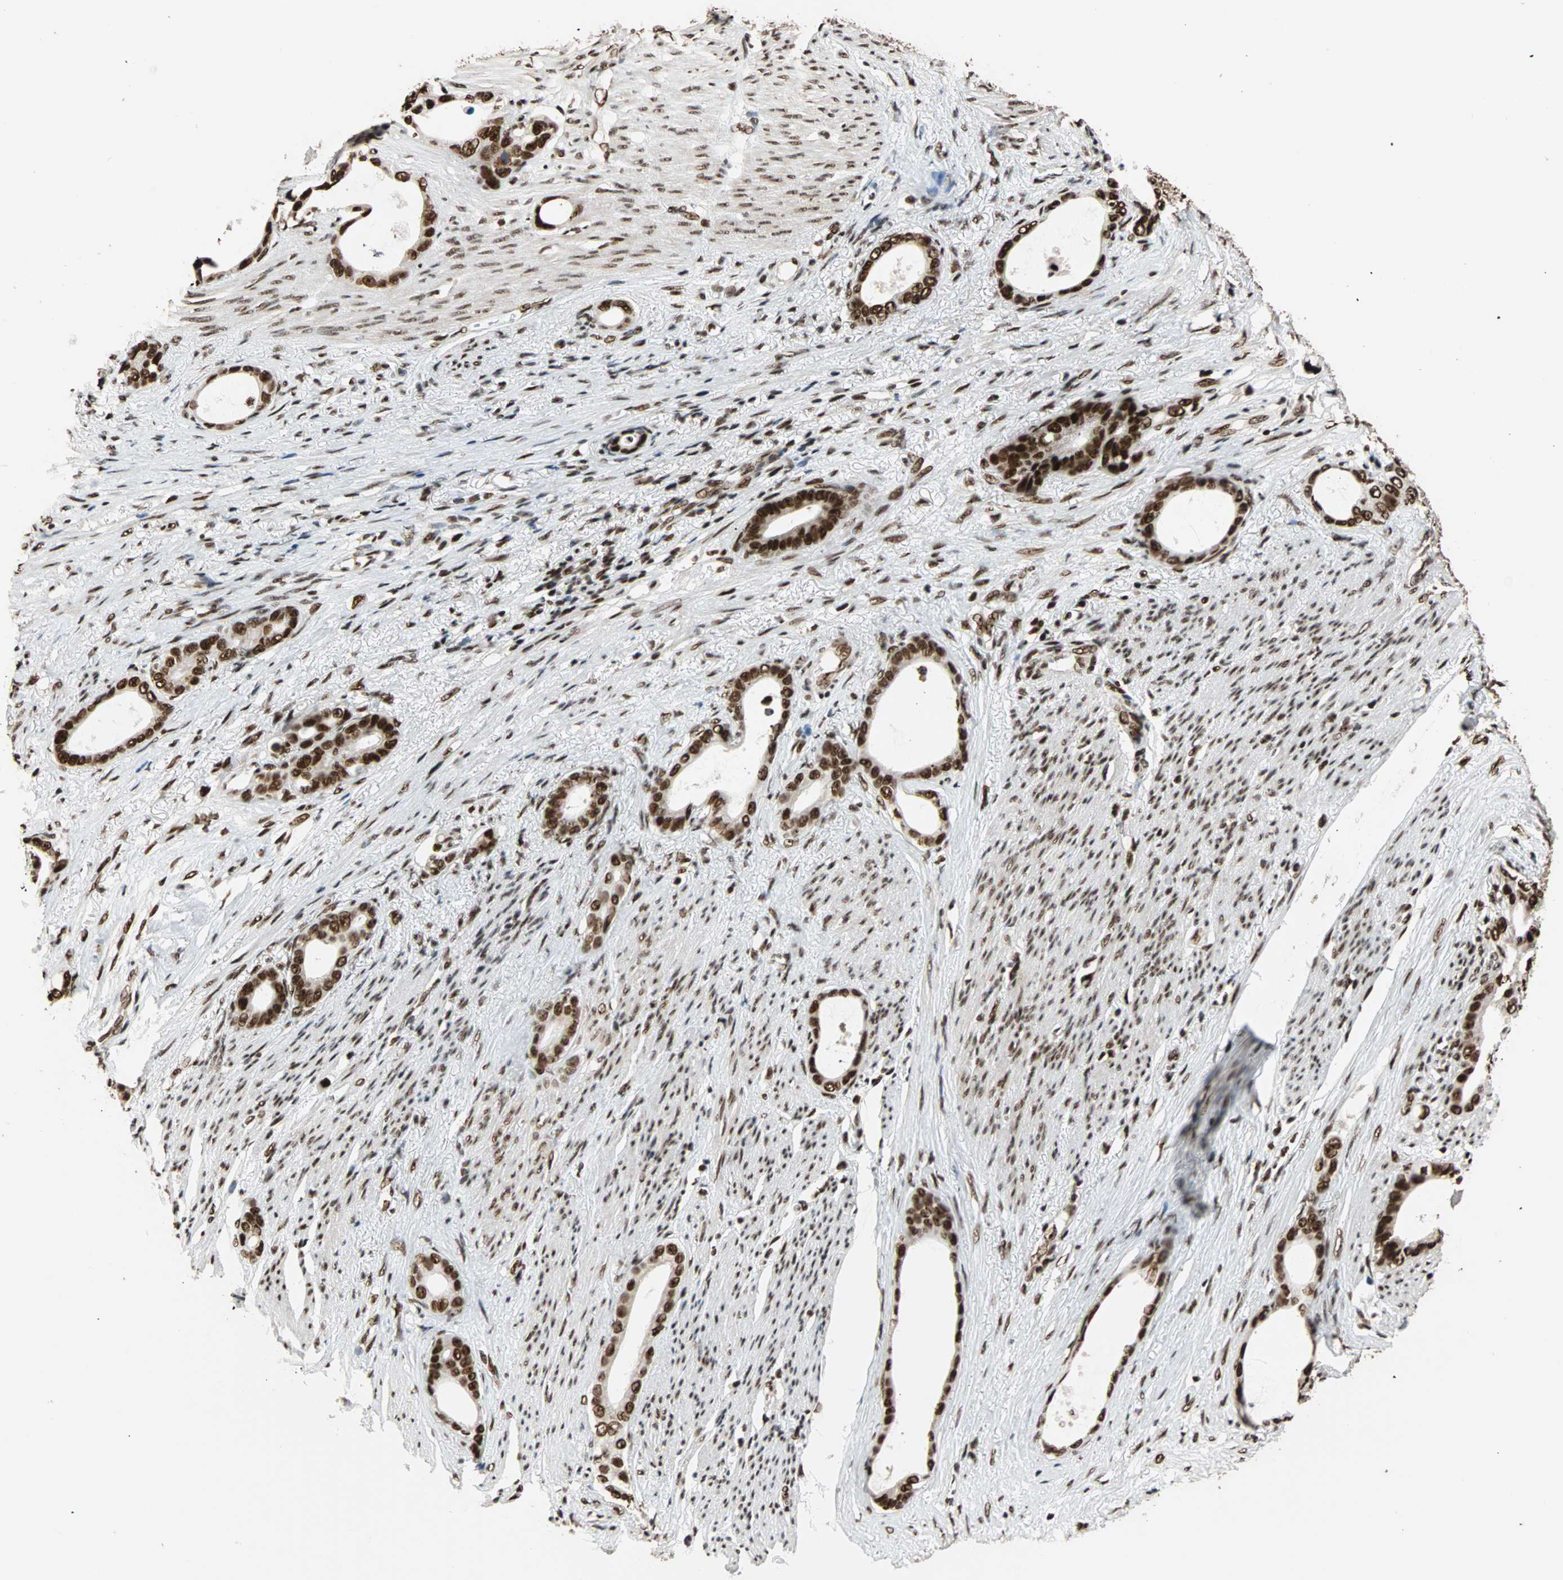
{"staining": {"intensity": "strong", "quantity": ">75%", "location": "nuclear"}, "tissue": "stomach cancer", "cell_type": "Tumor cells", "image_type": "cancer", "snomed": [{"axis": "morphology", "description": "Adenocarcinoma, NOS"}, {"axis": "topography", "description": "Stomach"}], "caption": "This micrograph reveals adenocarcinoma (stomach) stained with immunohistochemistry to label a protein in brown. The nuclear of tumor cells show strong positivity for the protein. Nuclei are counter-stained blue.", "gene": "ILF2", "patient": {"sex": "female", "age": 75}}